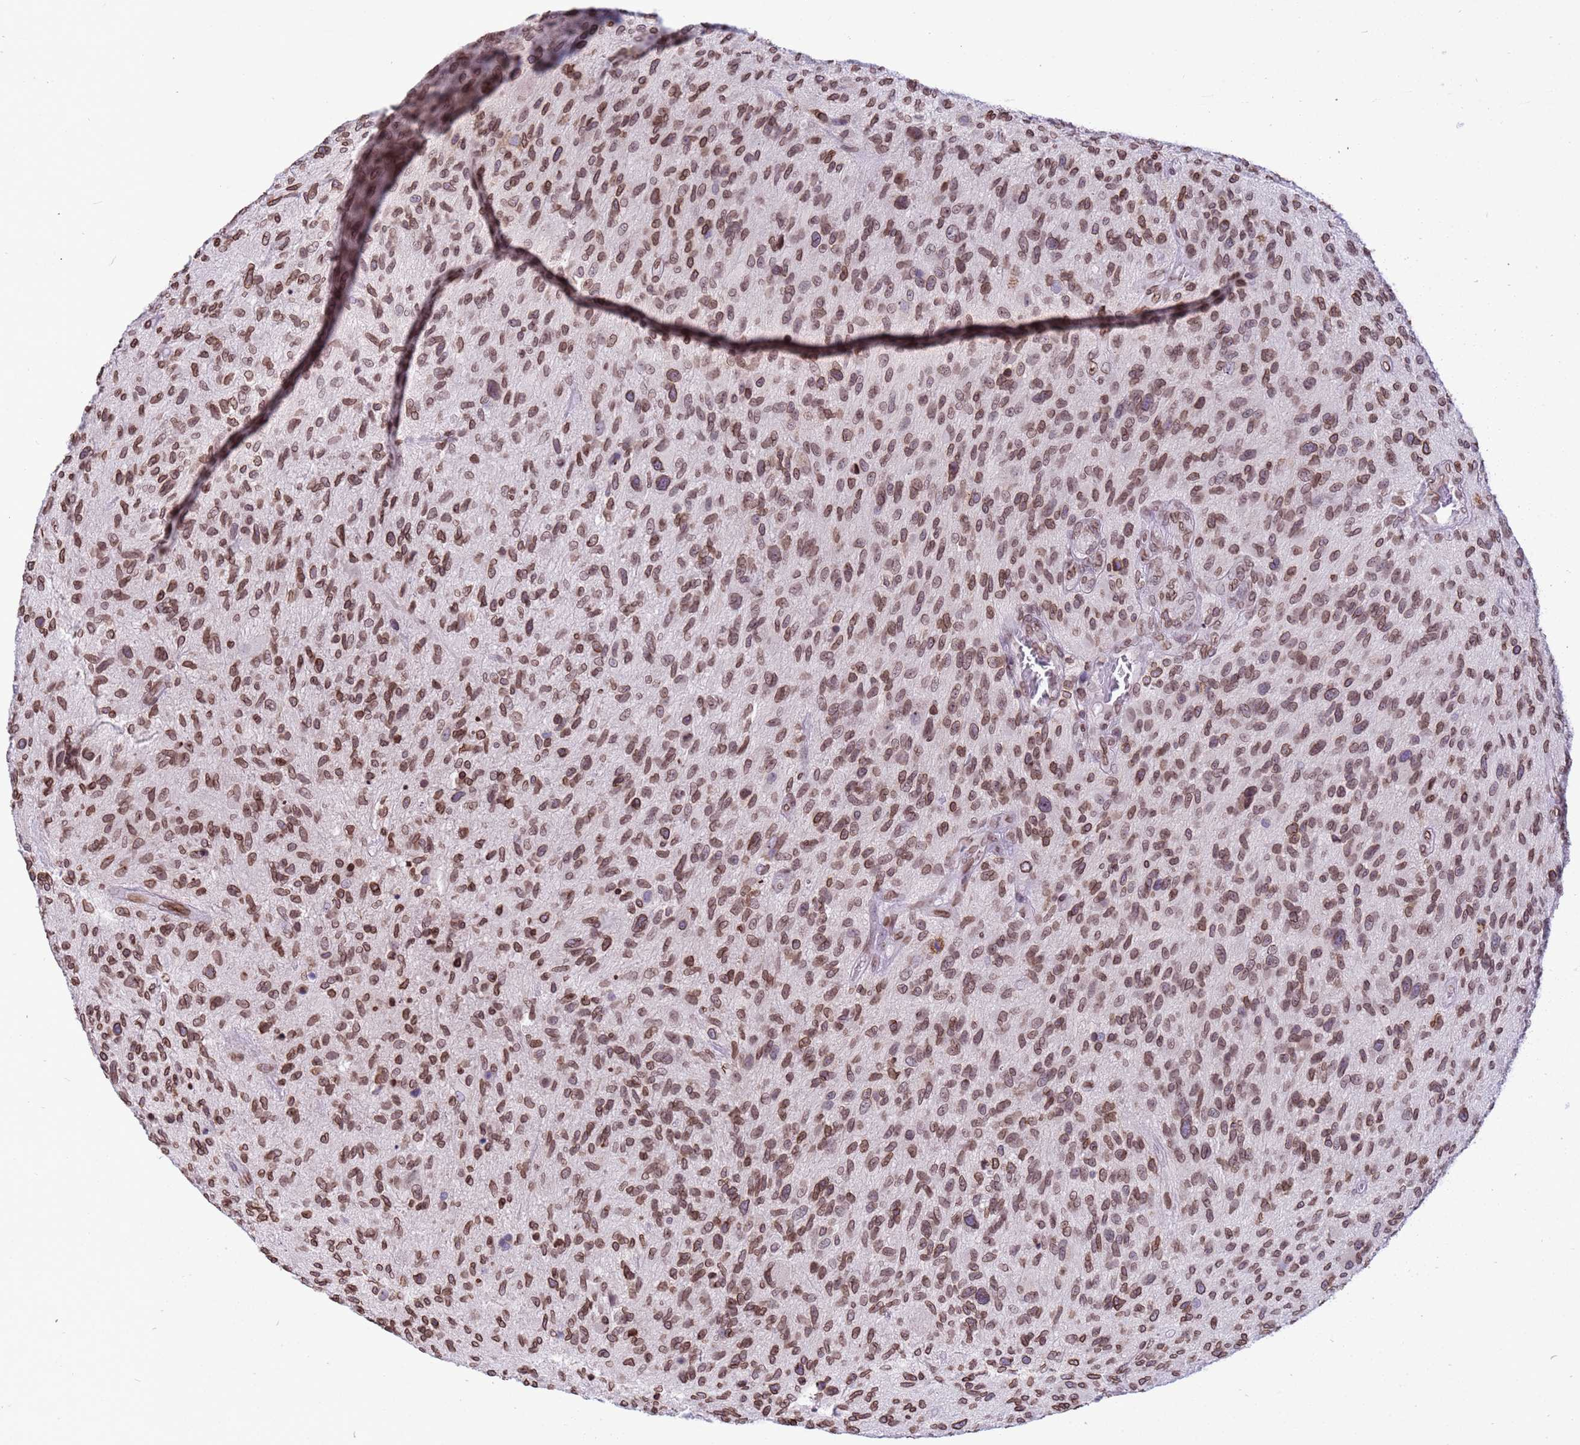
{"staining": {"intensity": "moderate", "quantity": ">75%", "location": "cytoplasmic/membranous,nuclear"}, "tissue": "glioma", "cell_type": "Tumor cells", "image_type": "cancer", "snomed": [{"axis": "morphology", "description": "Glioma, malignant, High grade"}, {"axis": "topography", "description": "Brain"}], "caption": "IHC (DAB) staining of malignant glioma (high-grade) reveals moderate cytoplasmic/membranous and nuclear protein positivity in approximately >75% of tumor cells.", "gene": "DHX37", "patient": {"sex": "male", "age": 47}}